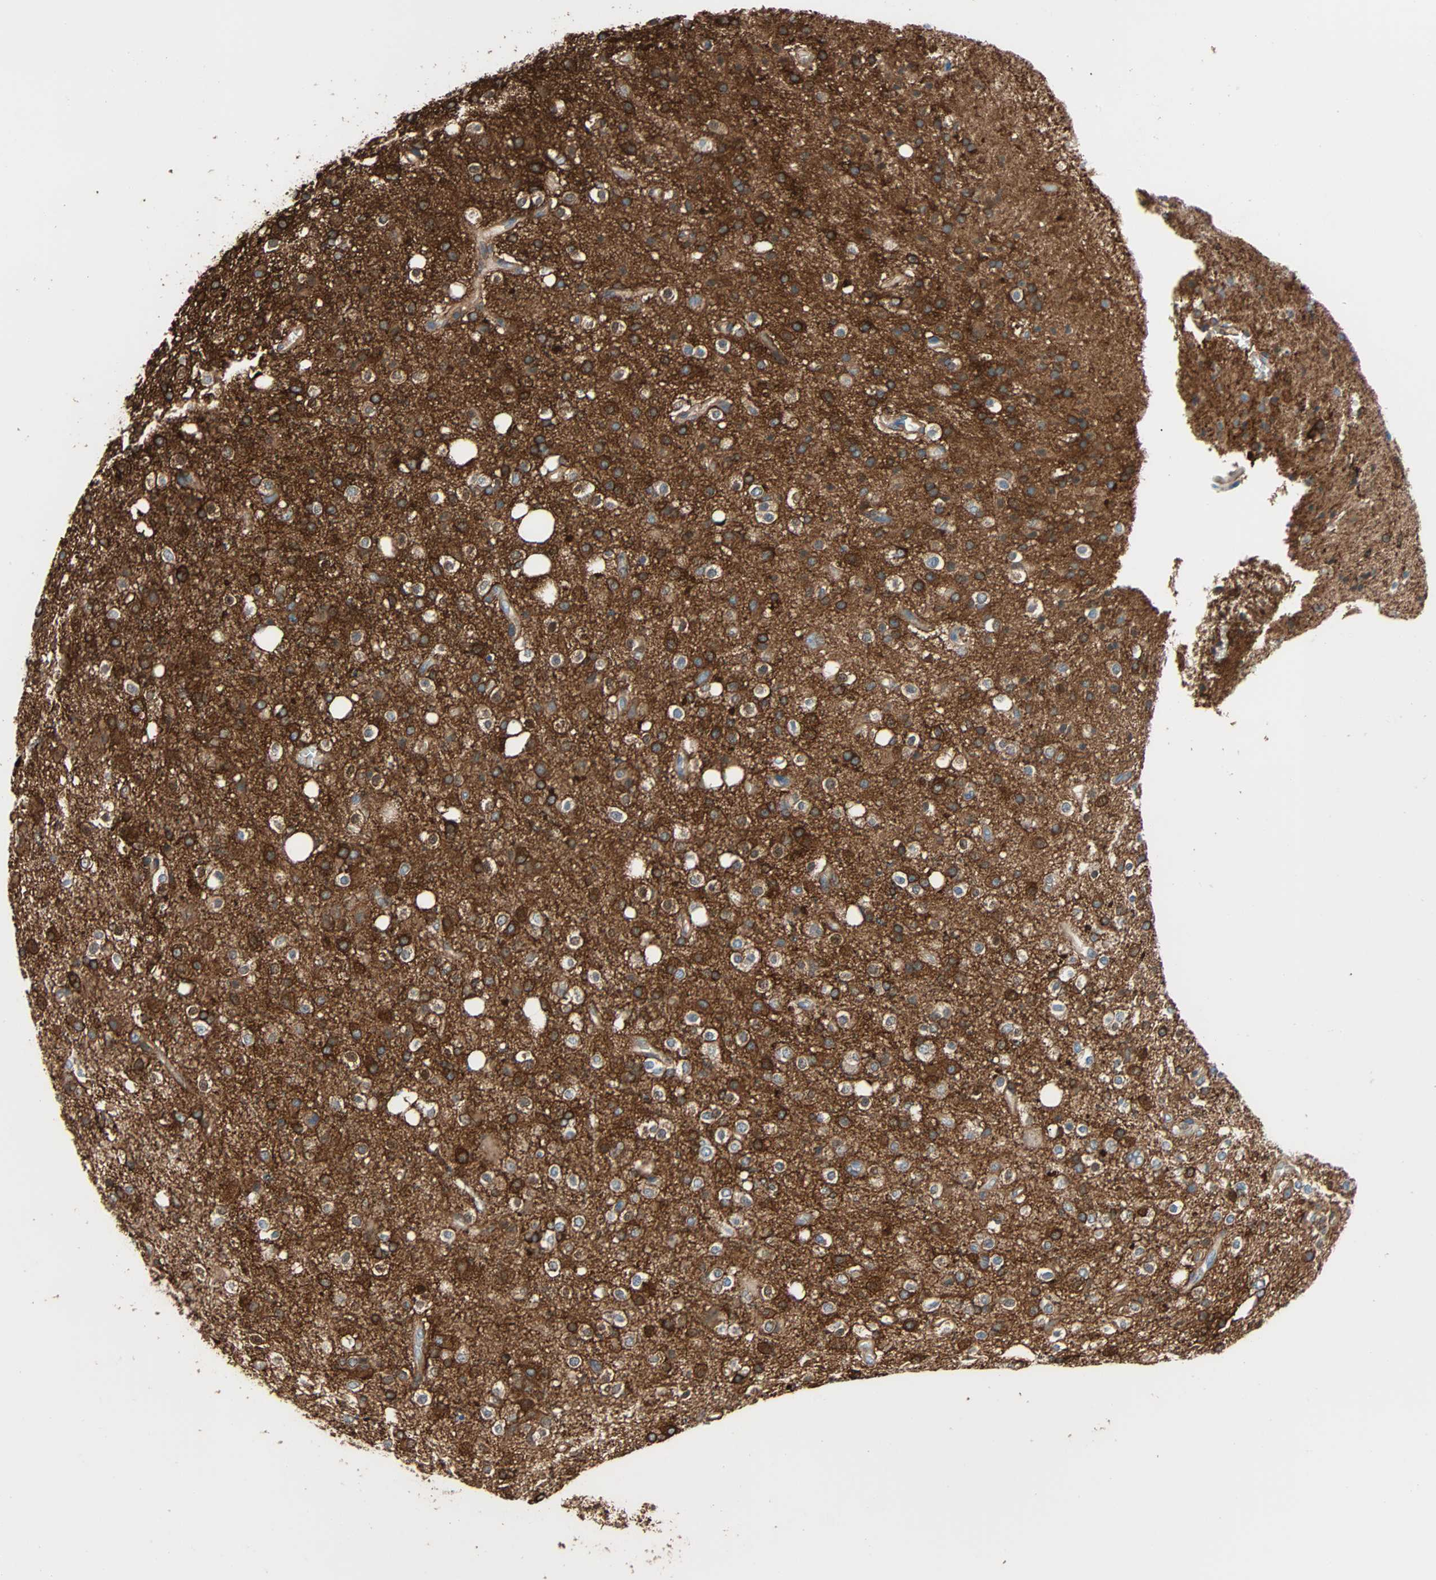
{"staining": {"intensity": "strong", "quantity": ">75%", "location": "cytoplasmic/membranous"}, "tissue": "glioma", "cell_type": "Tumor cells", "image_type": "cancer", "snomed": [{"axis": "morphology", "description": "Glioma, malignant, High grade"}, {"axis": "topography", "description": "Brain"}], "caption": "Malignant glioma (high-grade) stained with a brown dye displays strong cytoplasmic/membranous positive positivity in about >75% of tumor cells.", "gene": "EPB41L2", "patient": {"sex": "male", "age": 47}}